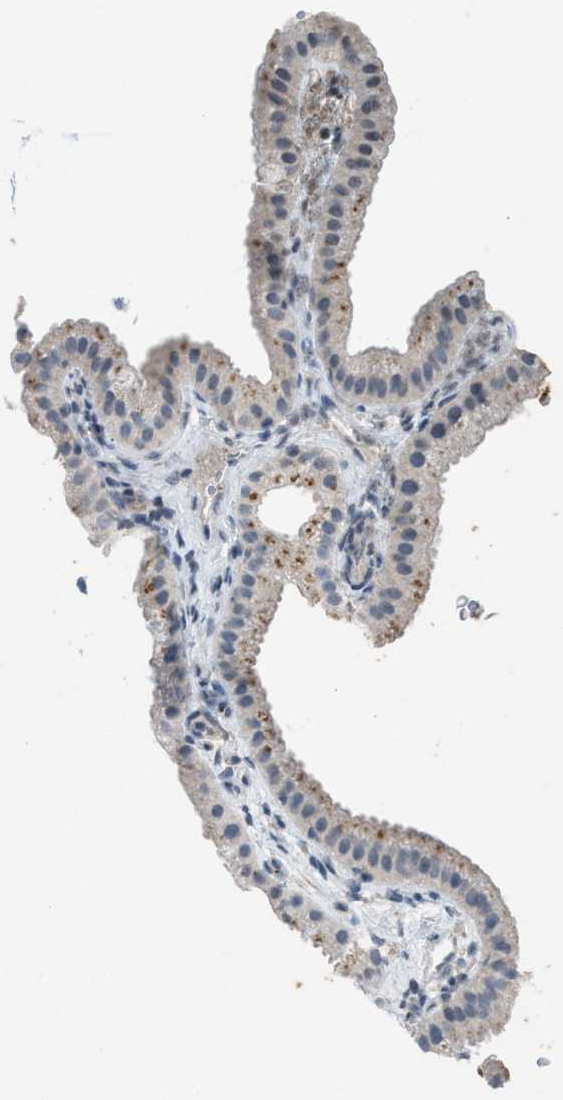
{"staining": {"intensity": "strong", "quantity": "25%-75%", "location": "cytoplasmic/membranous"}, "tissue": "gallbladder", "cell_type": "Glandular cells", "image_type": "normal", "snomed": [{"axis": "morphology", "description": "Normal tissue, NOS"}, {"axis": "topography", "description": "Gallbladder"}], "caption": "Gallbladder stained with a brown dye shows strong cytoplasmic/membranous positive positivity in about 25%-75% of glandular cells.", "gene": "SLC5A5", "patient": {"sex": "female", "age": 64}}